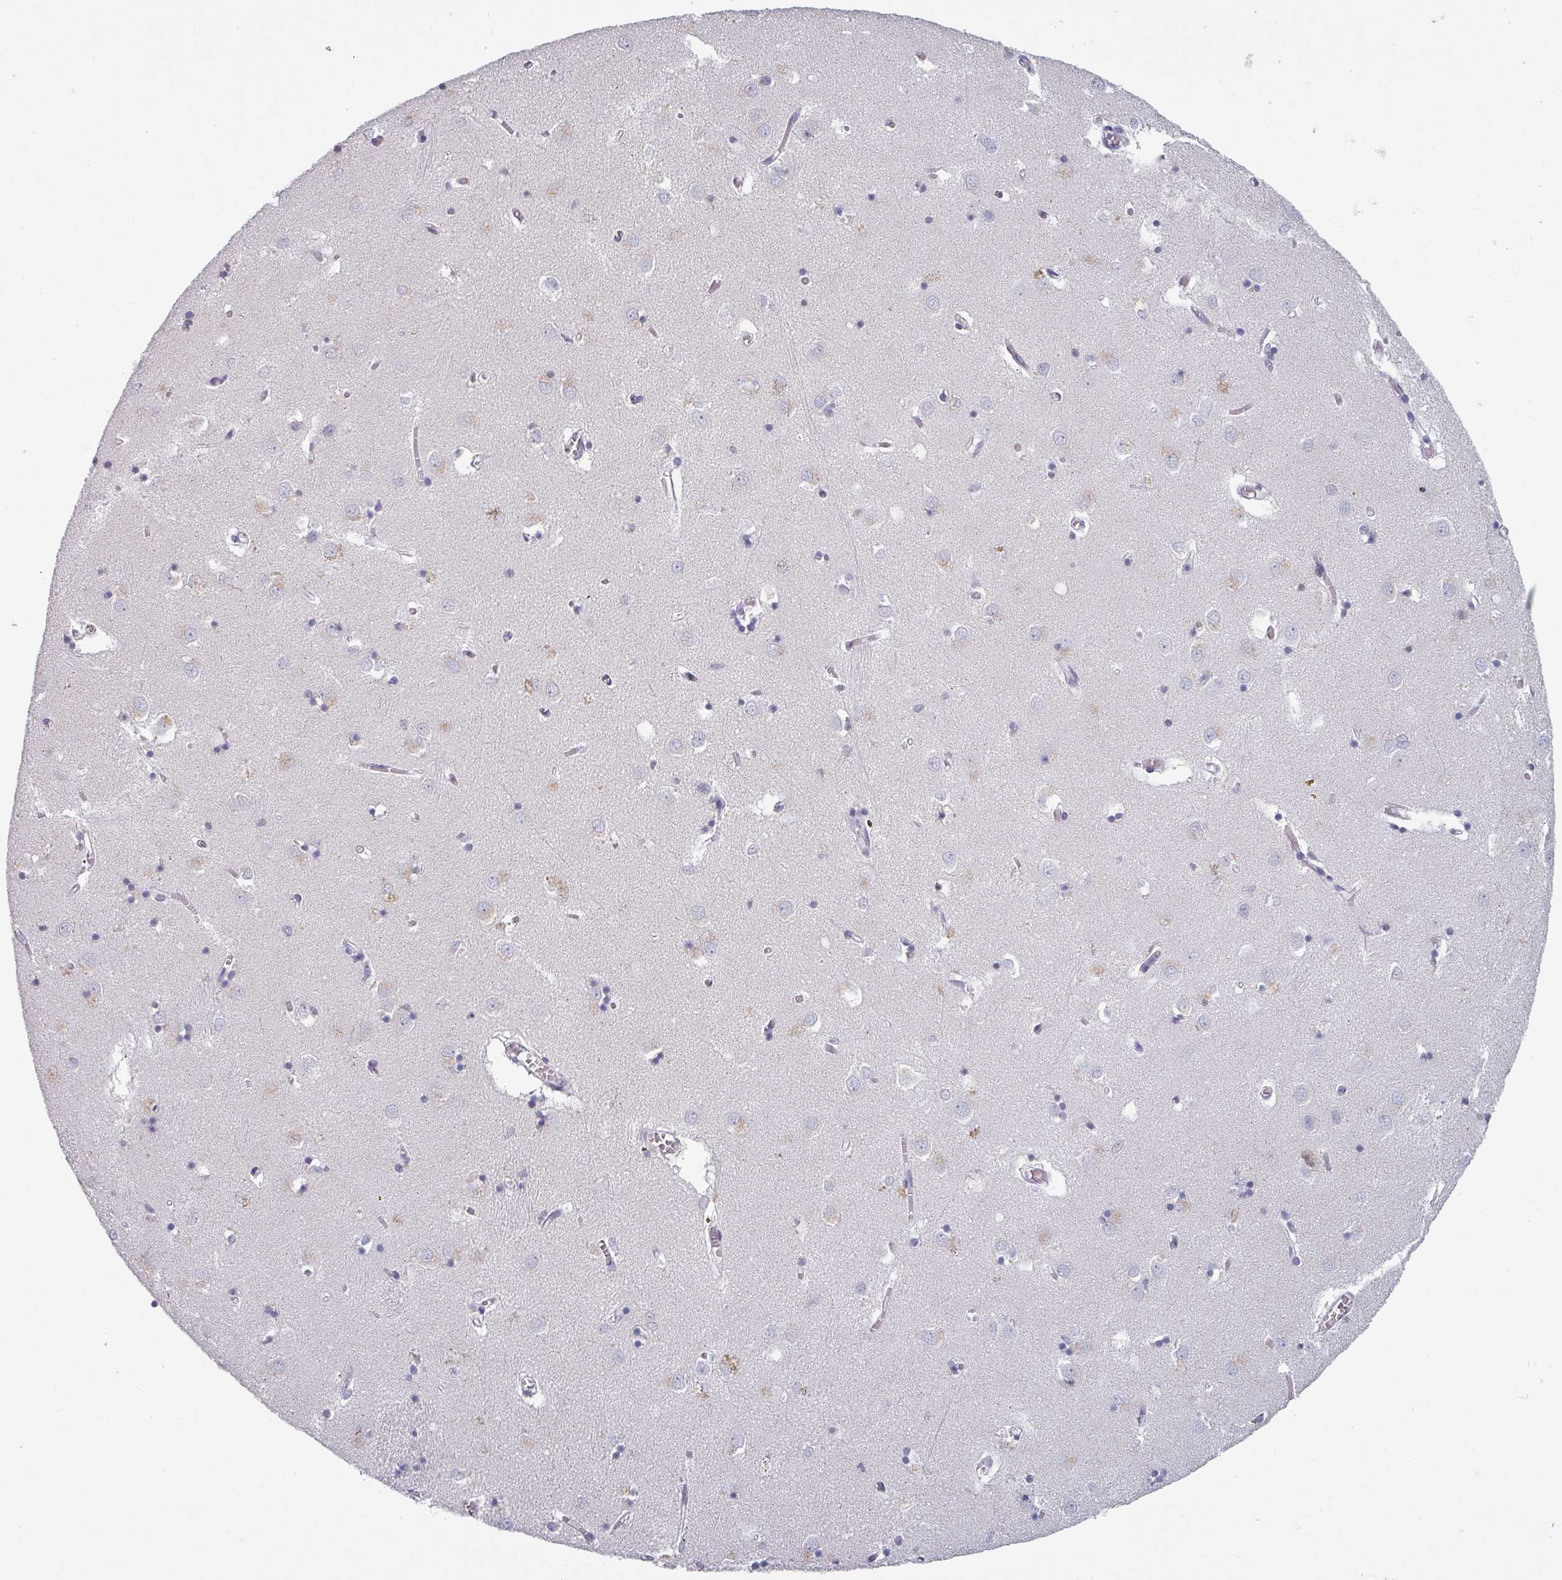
{"staining": {"intensity": "negative", "quantity": "none", "location": "none"}, "tissue": "caudate", "cell_type": "Glial cells", "image_type": "normal", "snomed": [{"axis": "morphology", "description": "Normal tissue, NOS"}, {"axis": "topography", "description": "Lateral ventricle wall"}], "caption": "DAB (3,3'-diaminobenzidine) immunohistochemical staining of benign human caudate displays no significant positivity in glial cells.", "gene": "SLC35G2", "patient": {"sex": "male", "age": 70}}